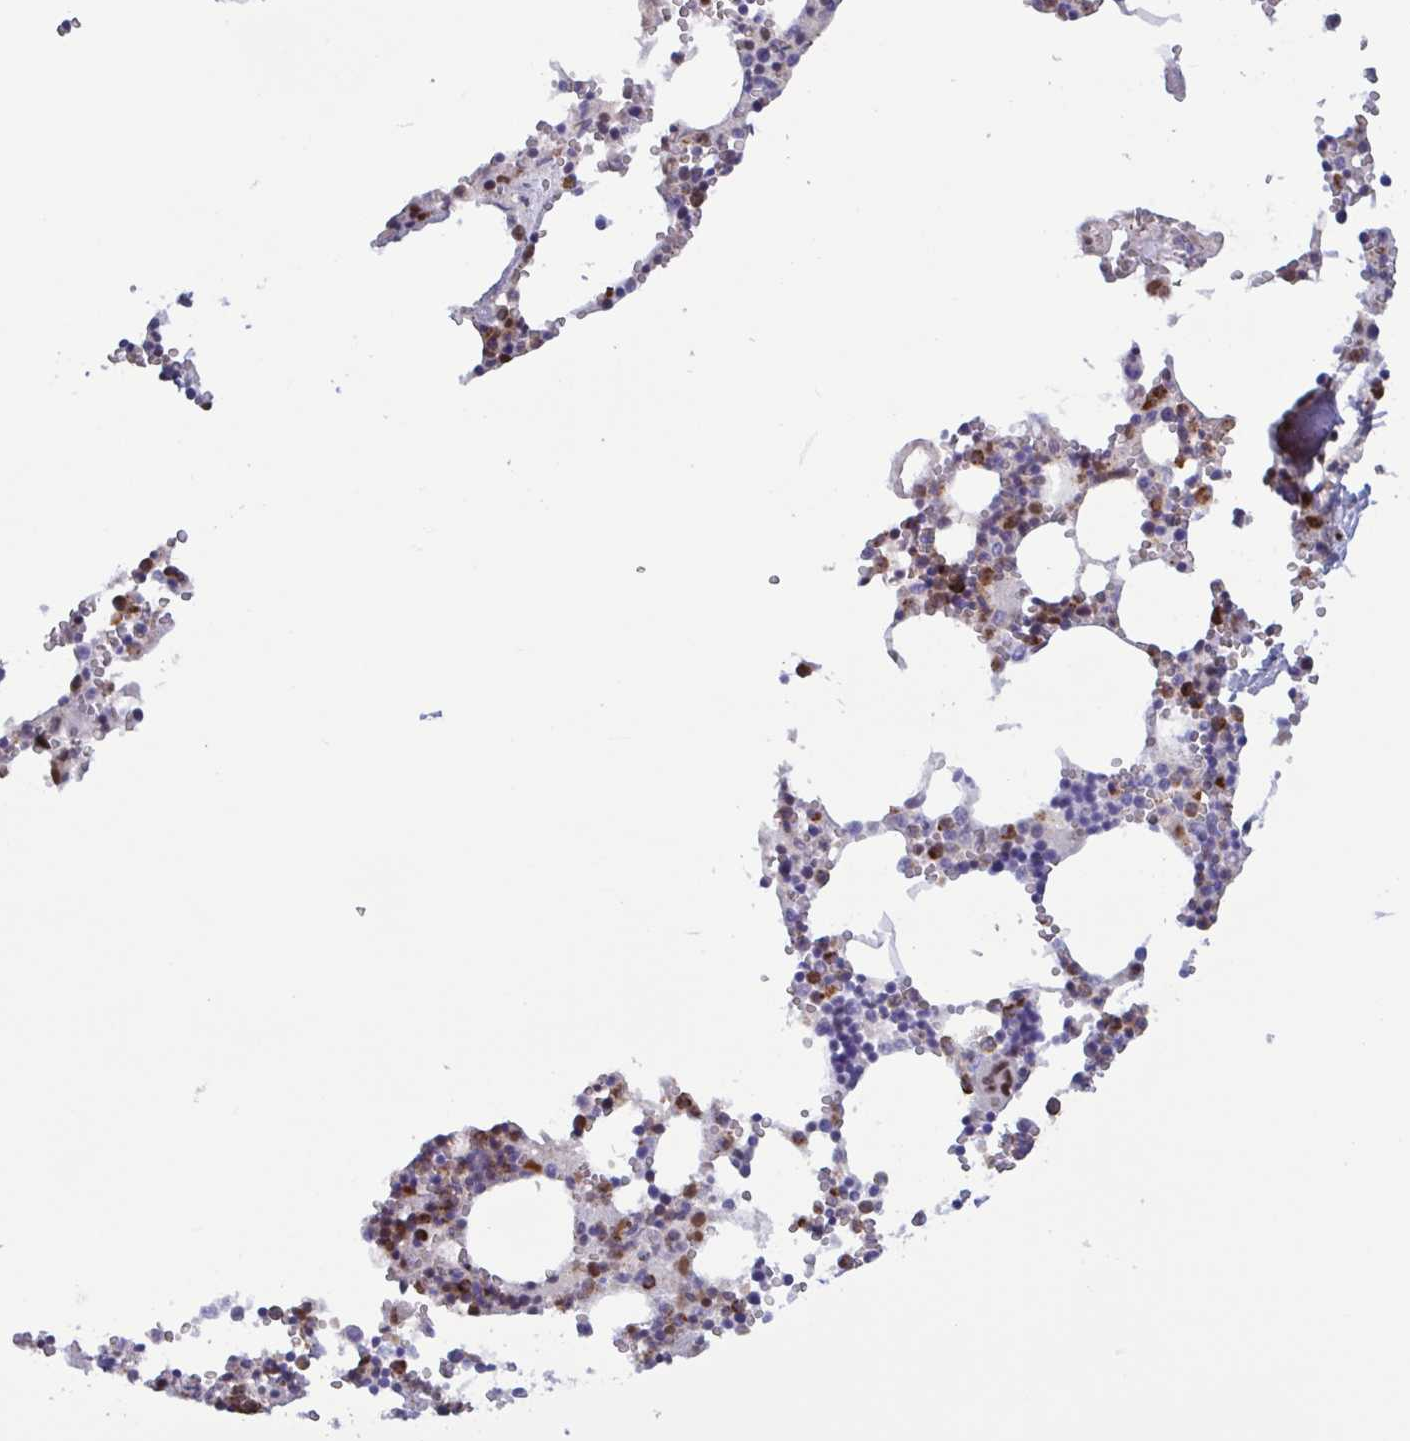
{"staining": {"intensity": "moderate", "quantity": "25%-75%", "location": "cytoplasmic/membranous"}, "tissue": "bone marrow", "cell_type": "Hematopoietic cells", "image_type": "normal", "snomed": [{"axis": "morphology", "description": "Normal tissue, NOS"}, {"axis": "topography", "description": "Bone marrow"}], "caption": "Protein analysis of unremarkable bone marrow exhibits moderate cytoplasmic/membranous expression in about 25%-75% of hematopoietic cells. The protein is shown in brown color, while the nuclei are stained blue.", "gene": "LTF", "patient": {"sex": "male", "age": 54}}